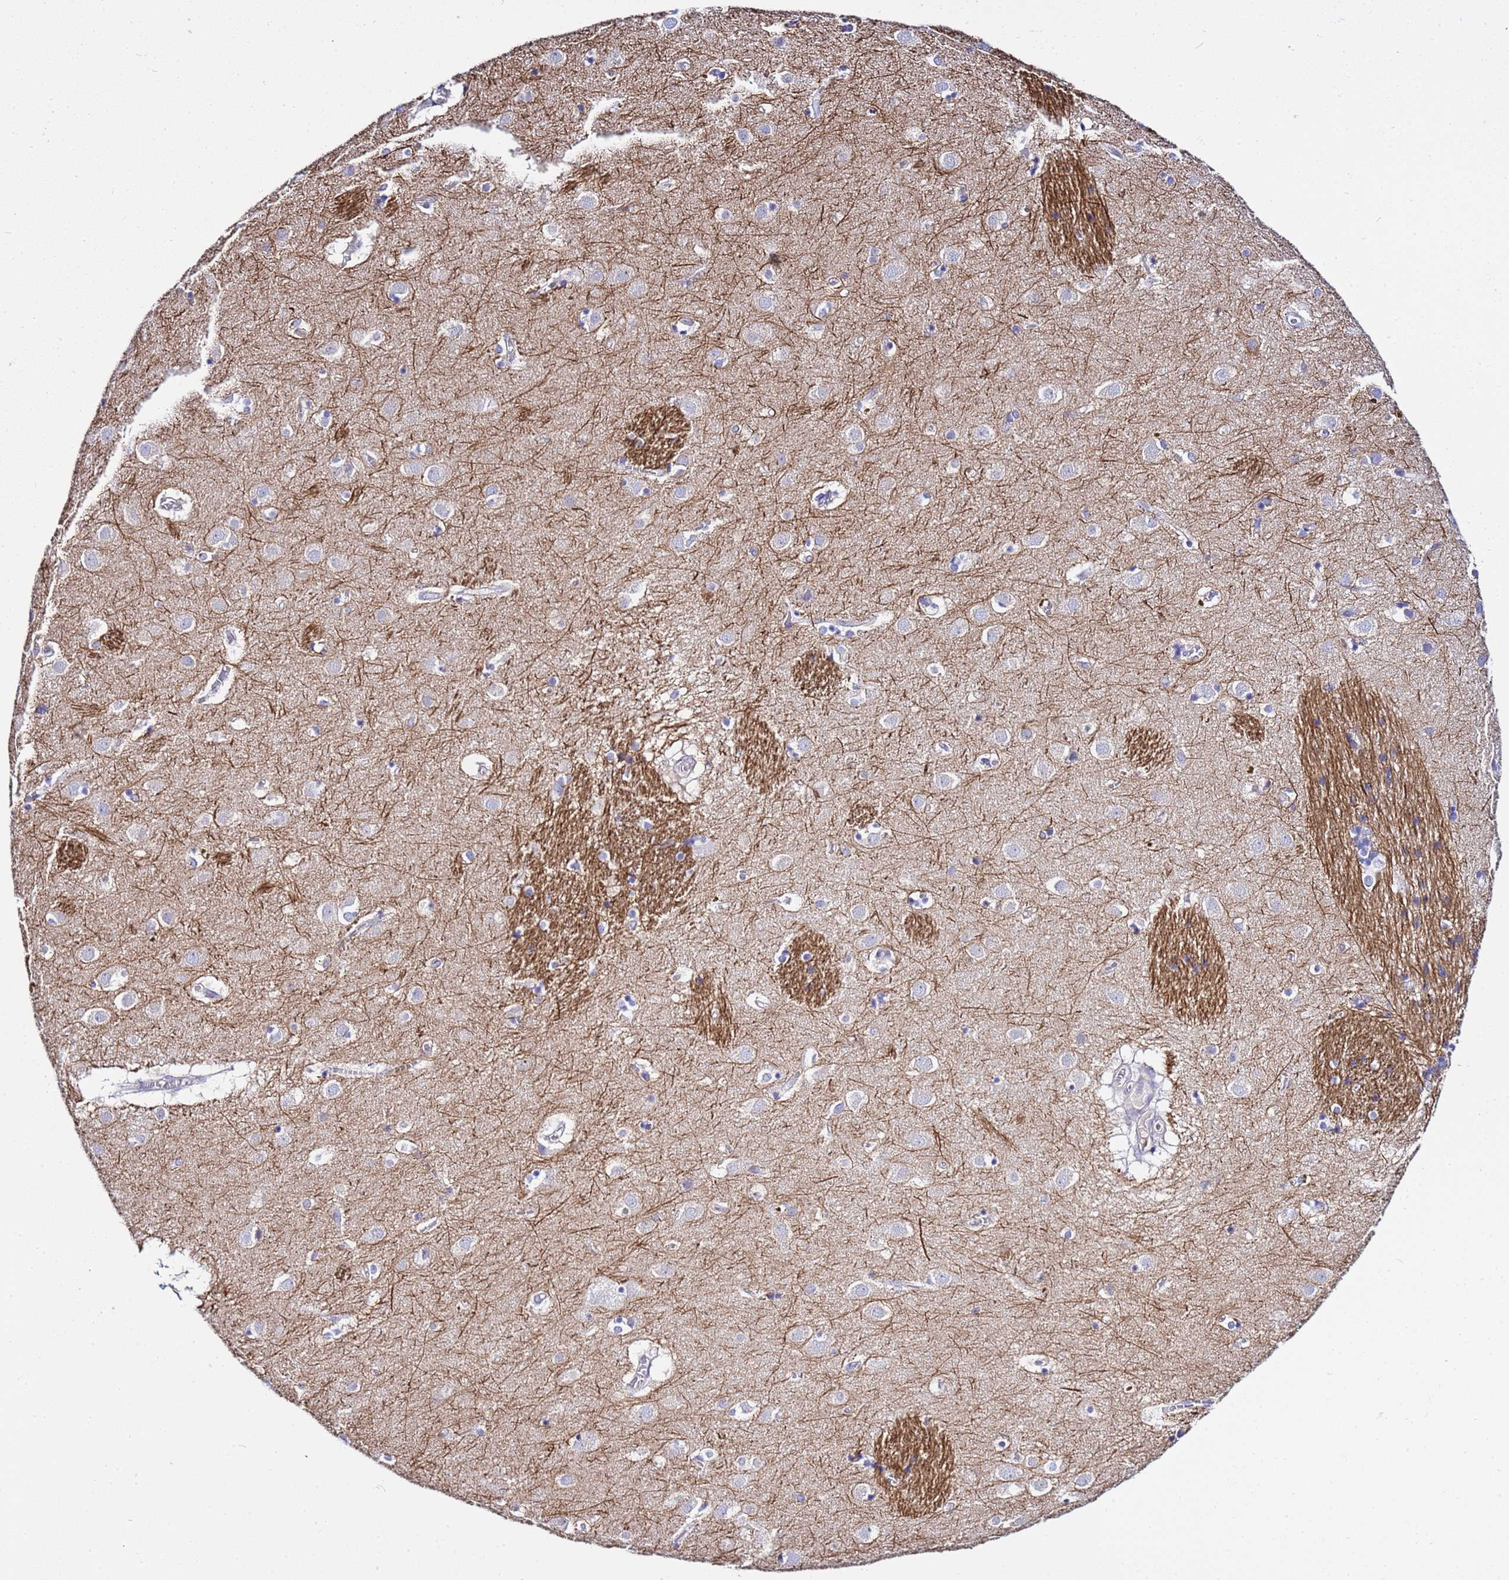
{"staining": {"intensity": "negative", "quantity": "none", "location": "none"}, "tissue": "caudate", "cell_type": "Glial cells", "image_type": "normal", "snomed": [{"axis": "morphology", "description": "Normal tissue, NOS"}, {"axis": "topography", "description": "Lateral ventricle wall"}], "caption": "The histopathology image shows no significant expression in glial cells of caudate. The staining is performed using DAB (3,3'-diaminobenzidine) brown chromogen with nuclei counter-stained in using hematoxylin.", "gene": "USP18", "patient": {"sex": "male", "age": 70}}